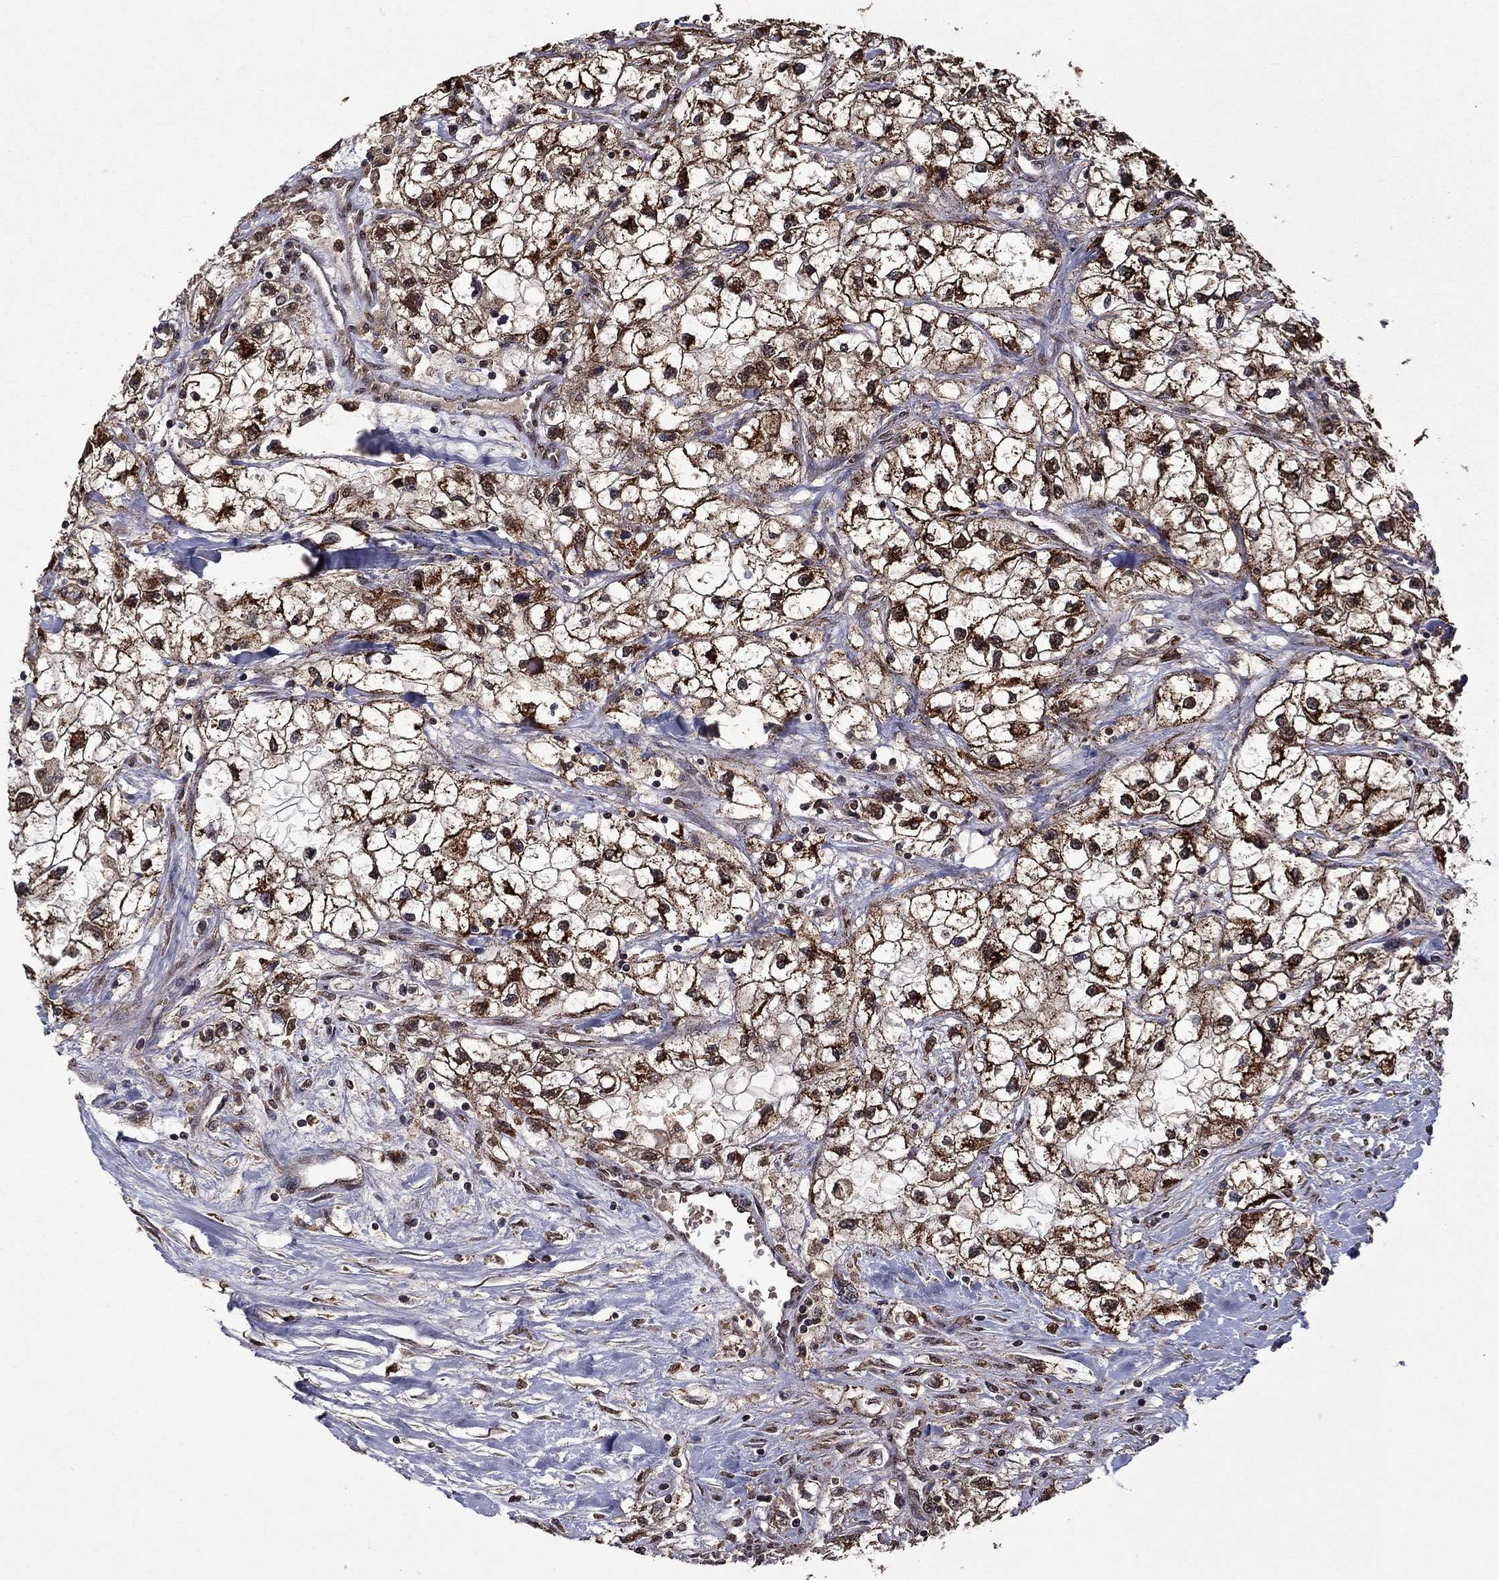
{"staining": {"intensity": "strong", "quantity": ">75%", "location": "cytoplasmic/membranous"}, "tissue": "renal cancer", "cell_type": "Tumor cells", "image_type": "cancer", "snomed": [{"axis": "morphology", "description": "Adenocarcinoma, NOS"}, {"axis": "topography", "description": "Kidney"}], "caption": "This is a histology image of immunohistochemistry (IHC) staining of renal cancer (adenocarcinoma), which shows strong staining in the cytoplasmic/membranous of tumor cells.", "gene": "ITM2B", "patient": {"sex": "male", "age": 59}}